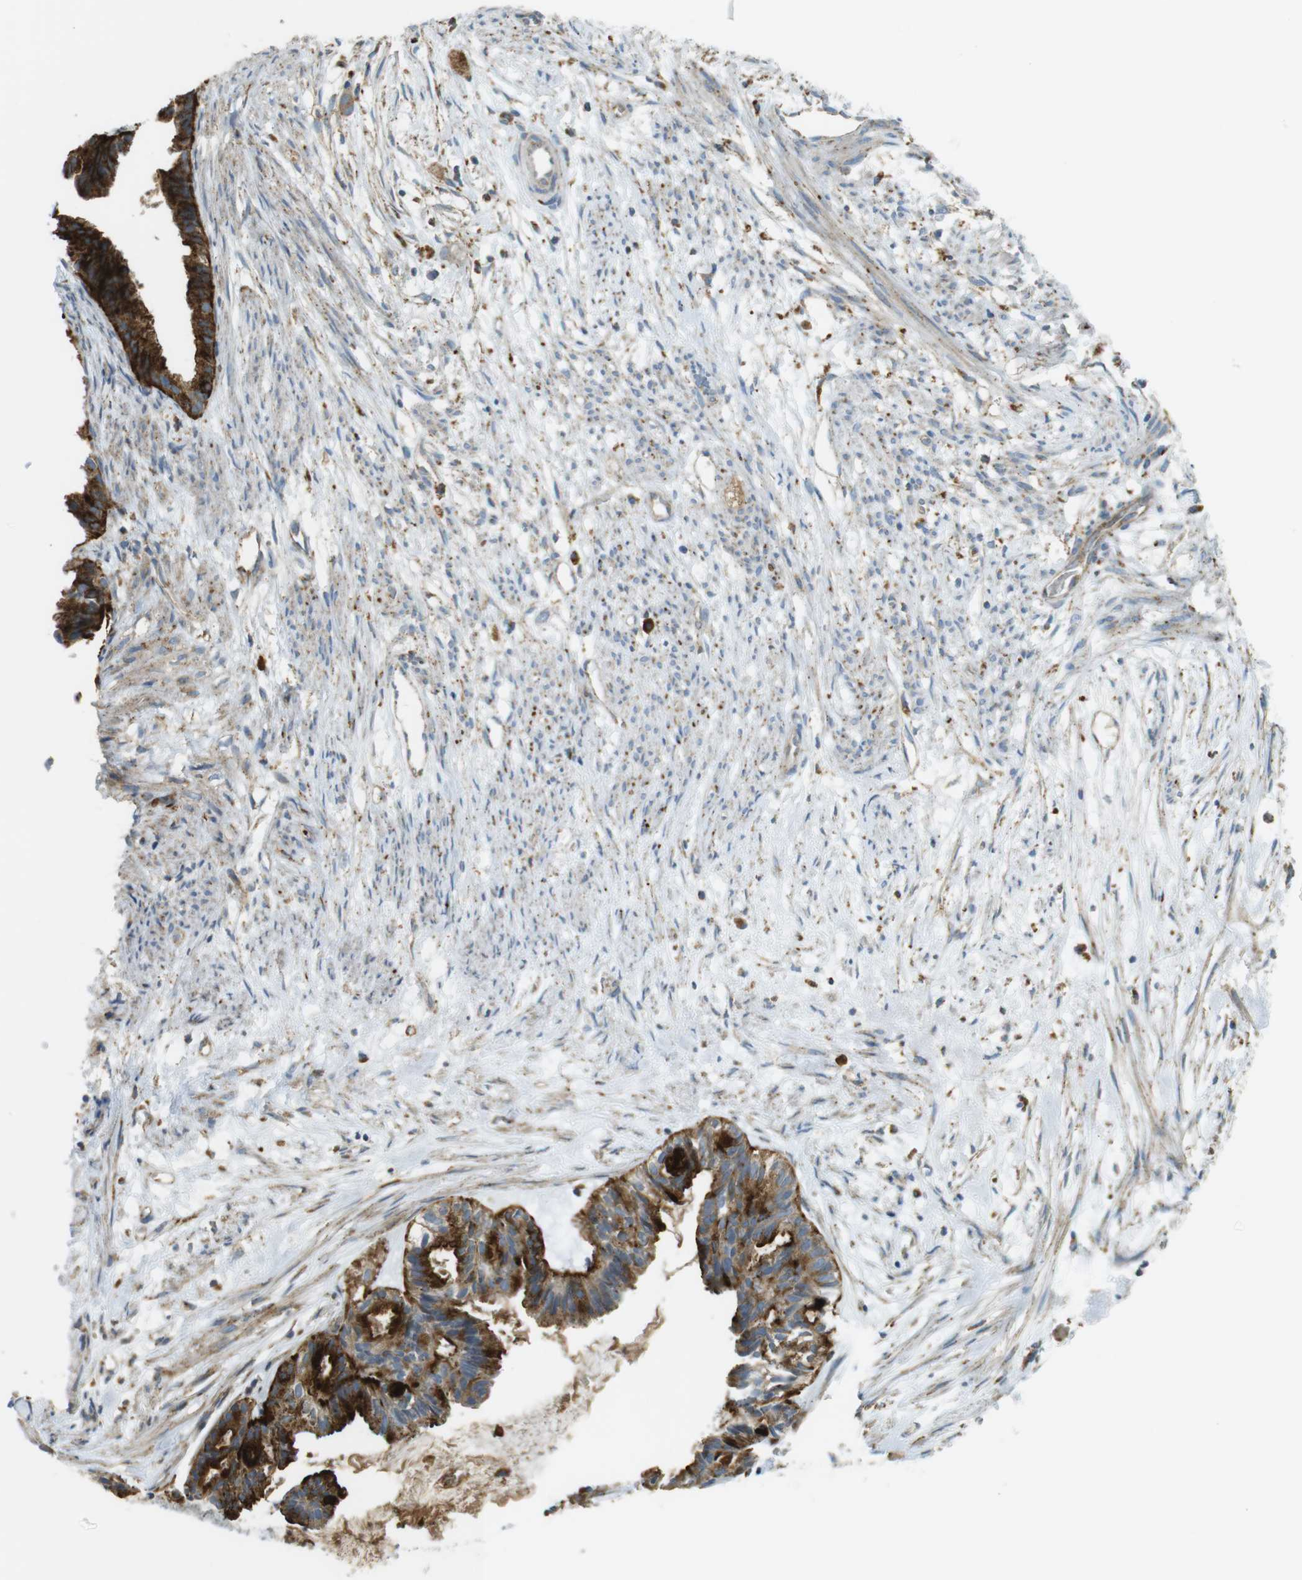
{"staining": {"intensity": "strong", "quantity": ">75%", "location": "cytoplasmic/membranous"}, "tissue": "cervical cancer", "cell_type": "Tumor cells", "image_type": "cancer", "snomed": [{"axis": "morphology", "description": "Normal tissue, NOS"}, {"axis": "morphology", "description": "Adenocarcinoma, NOS"}, {"axis": "topography", "description": "Cervix"}, {"axis": "topography", "description": "Endometrium"}], "caption": "Human adenocarcinoma (cervical) stained with a brown dye displays strong cytoplasmic/membranous positive expression in about >75% of tumor cells.", "gene": "LAMP1", "patient": {"sex": "female", "age": 86}}